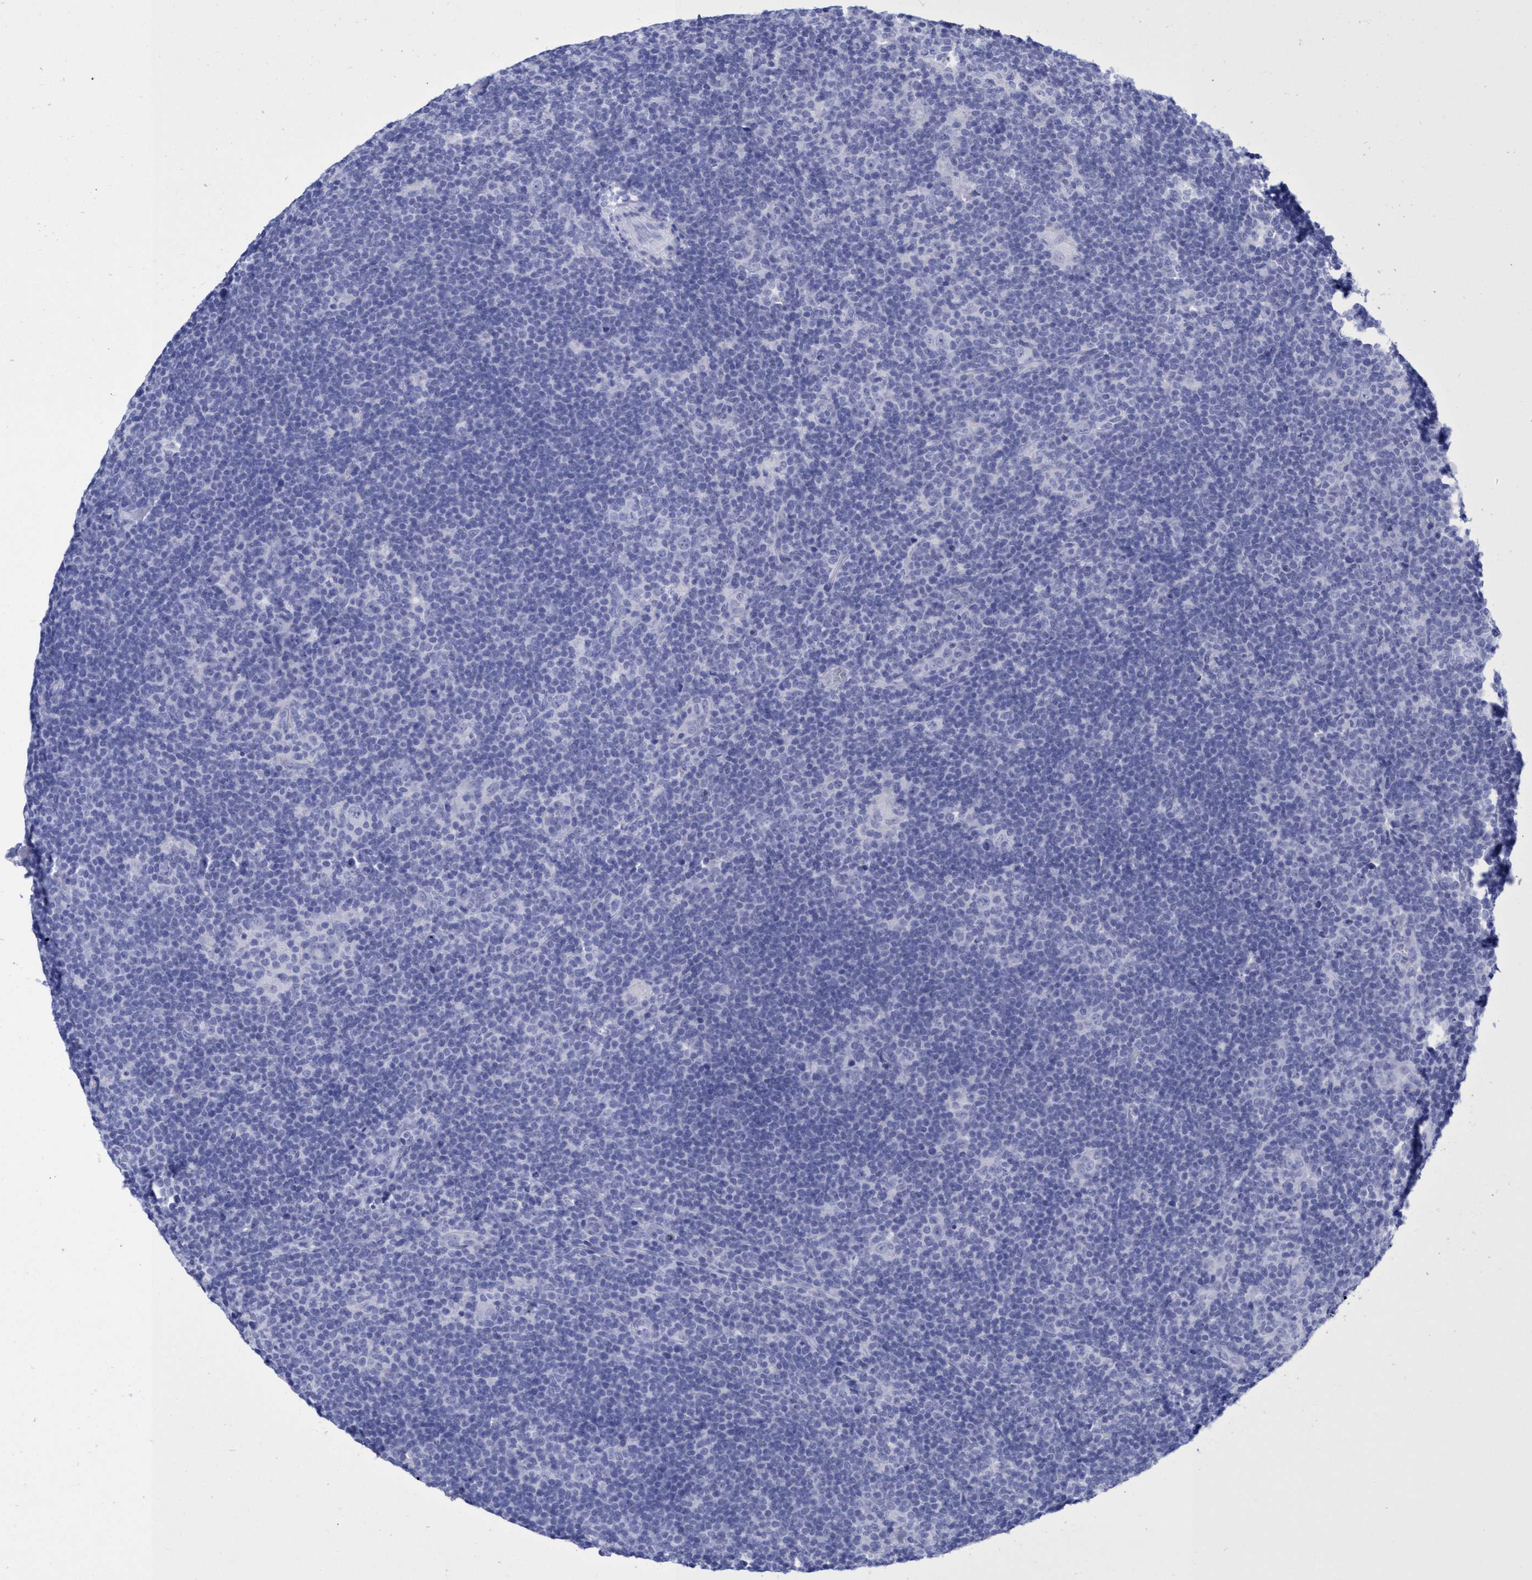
{"staining": {"intensity": "negative", "quantity": "none", "location": "none"}, "tissue": "lymphoma", "cell_type": "Tumor cells", "image_type": "cancer", "snomed": [{"axis": "morphology", "description": "Hodgkin's disease, NOS"}, {"axis": "topography", "description": "Lymph node"}], "caption": "IHC histopathology image of lymphoma stained for a protein (brown), which displays no expression in tumor cells.", "gene": "INSL6", "patient": {"sex": "female", "age": 57}}